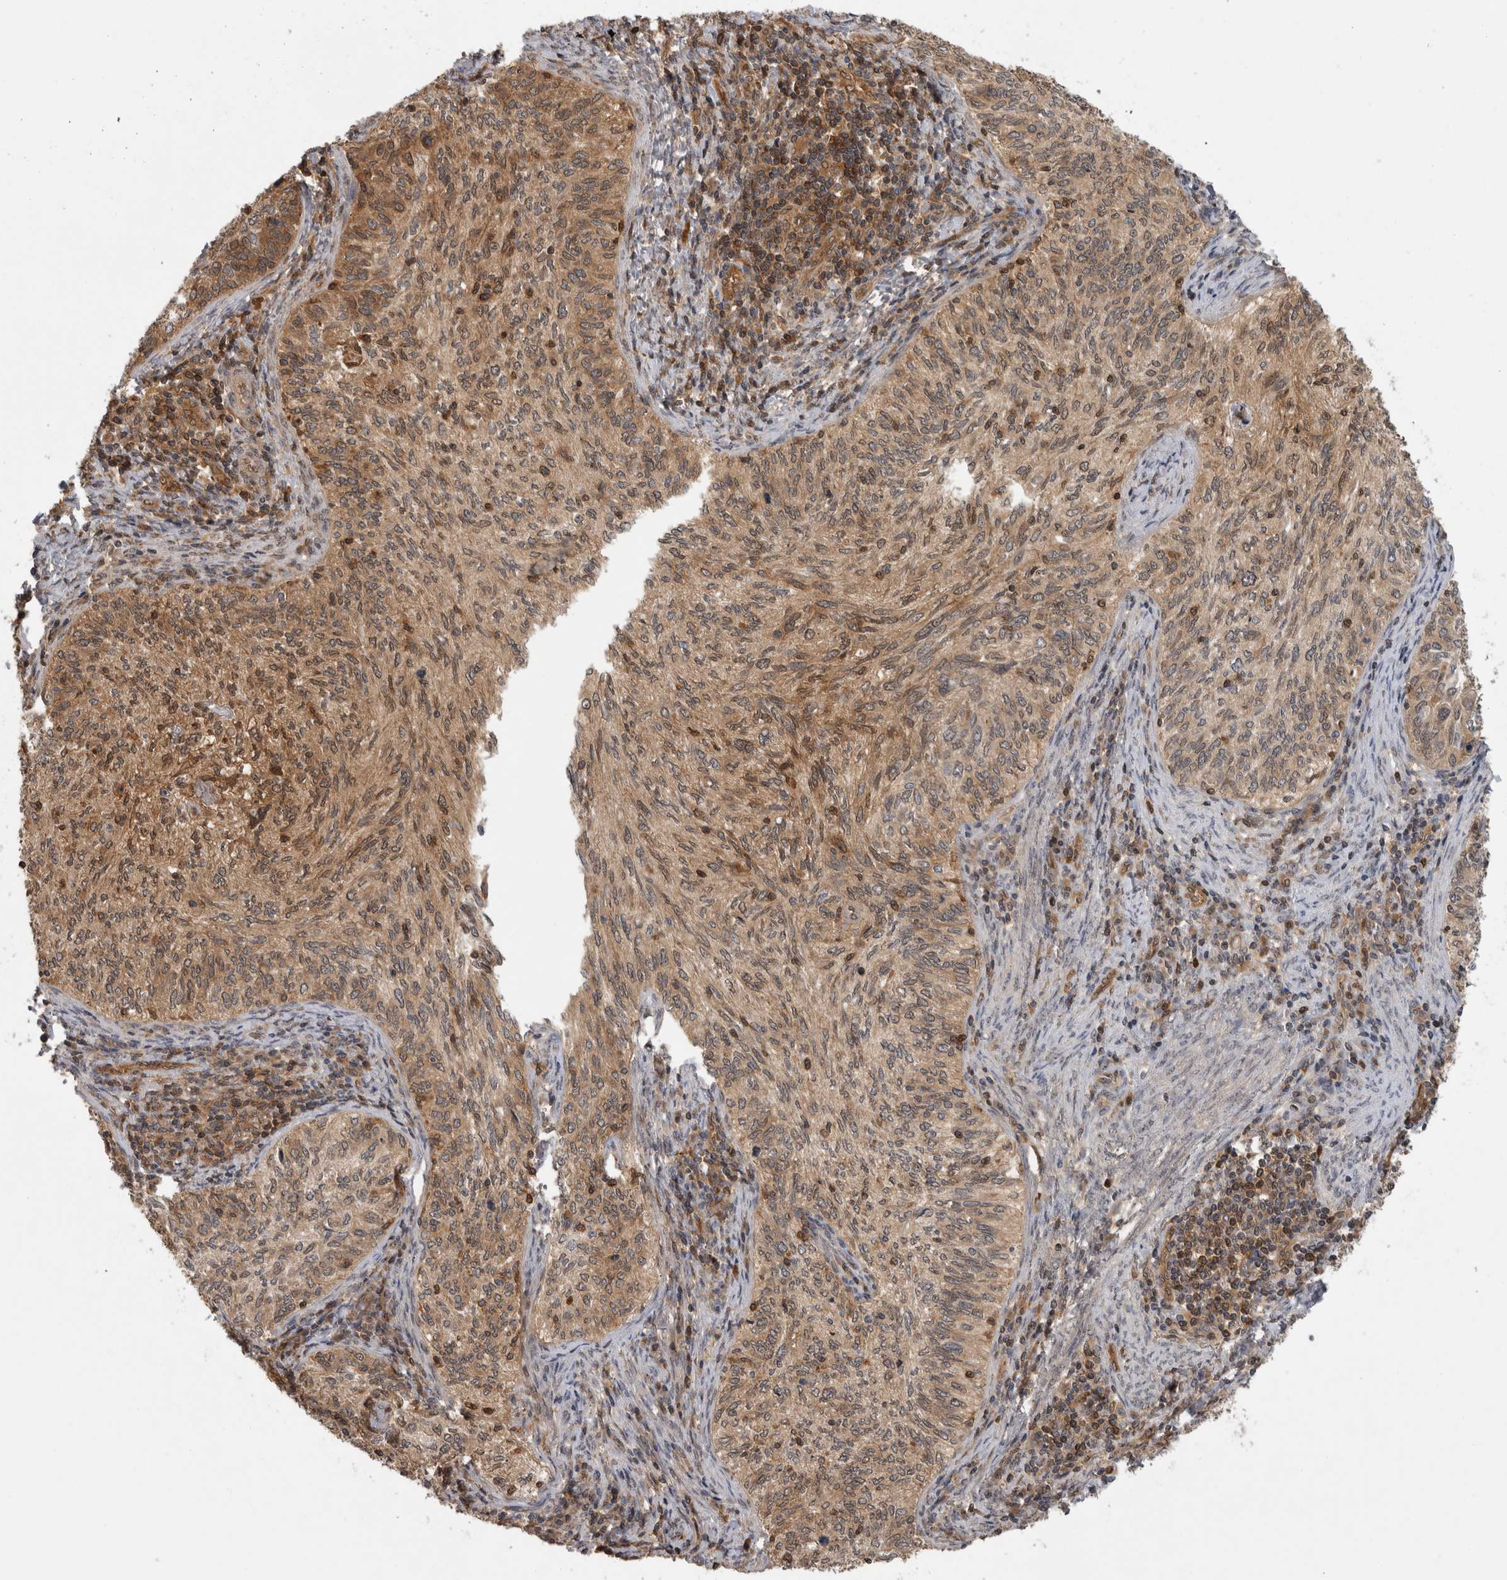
{"staining": {"intensity": "moderate", "quantity": "25%-75%", "location": "cytoplasmic/membranous,nuclear"}, "tissue": "cervical cancer", "cell_type": "Tumor cells", "image_type": "cancer", "snomed": [{"axis": "morphology", "description": "Squamous cell carcinoma, NOS"}, {"axis": "topography", "description": "Cervix"}], "caption": "This is a histology image of immunohistochemistry (IHC) staining of squamous cell carcinoma (cervical), which shows moderate positivity in the cytoplasmic/membranous and nuclear of tumor cells.", "gene": "ASTN2", "patient": {"sex": "female", "age": 30}}